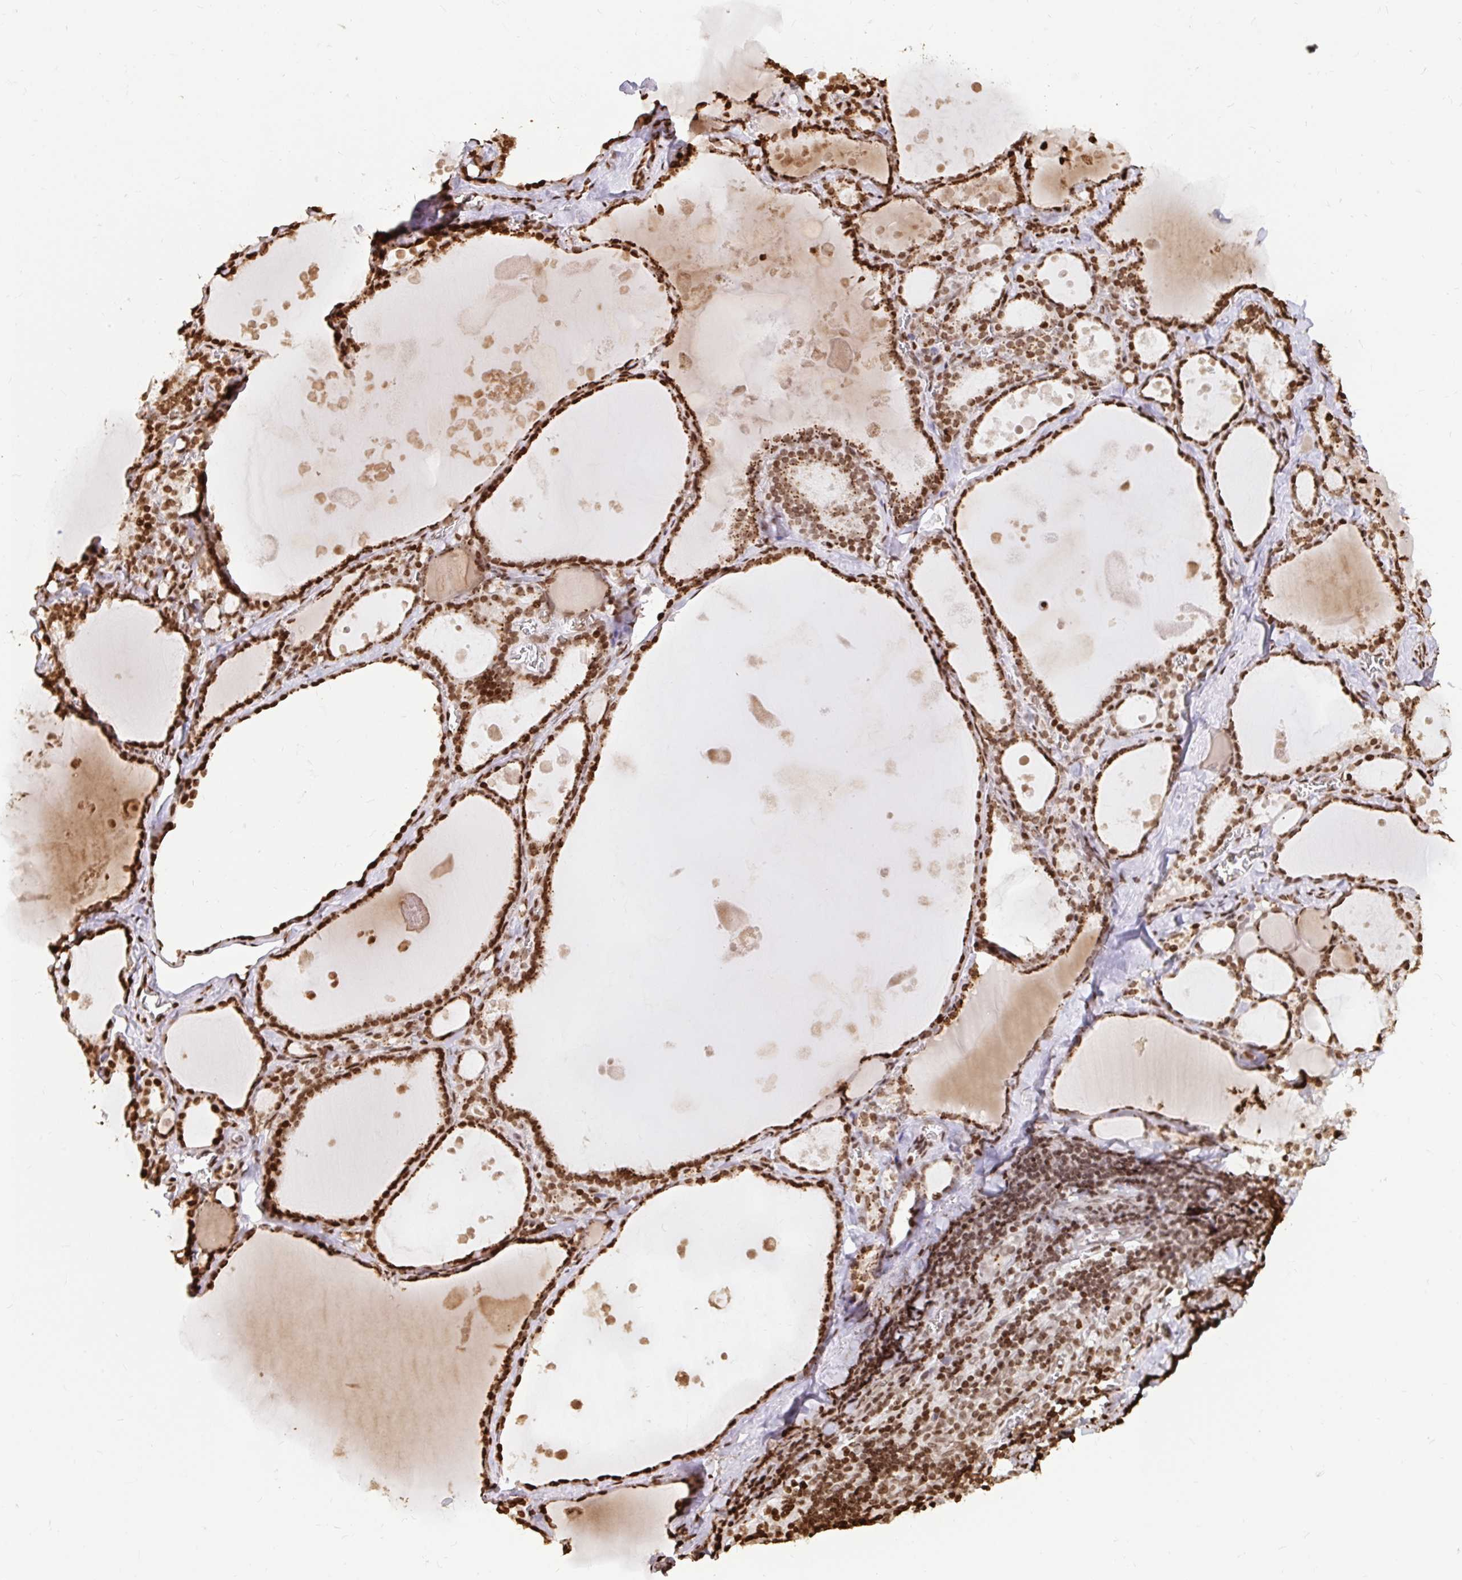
{"staining": {"intensity": "strong", "quantity": ">75%", "location": "nuclear"}, "tissue": "thyroid gland", "cell_type": "Glandular cells", "image_type": "normal", "snomed": [{"axis": "morphology", "description": "Normal tissue, NOS"}, {"axis": "topography", "description": "Thyroid gland"}], "caption": "Immunohistochemistry histopathology image of benign thyroid gland stained for a protein (brown), which displays high levels of strong nuclear staining in approximately >75% of glandular cells.", "gene": "H2BC5", "patient": {"sex": "male", "age": 56}}